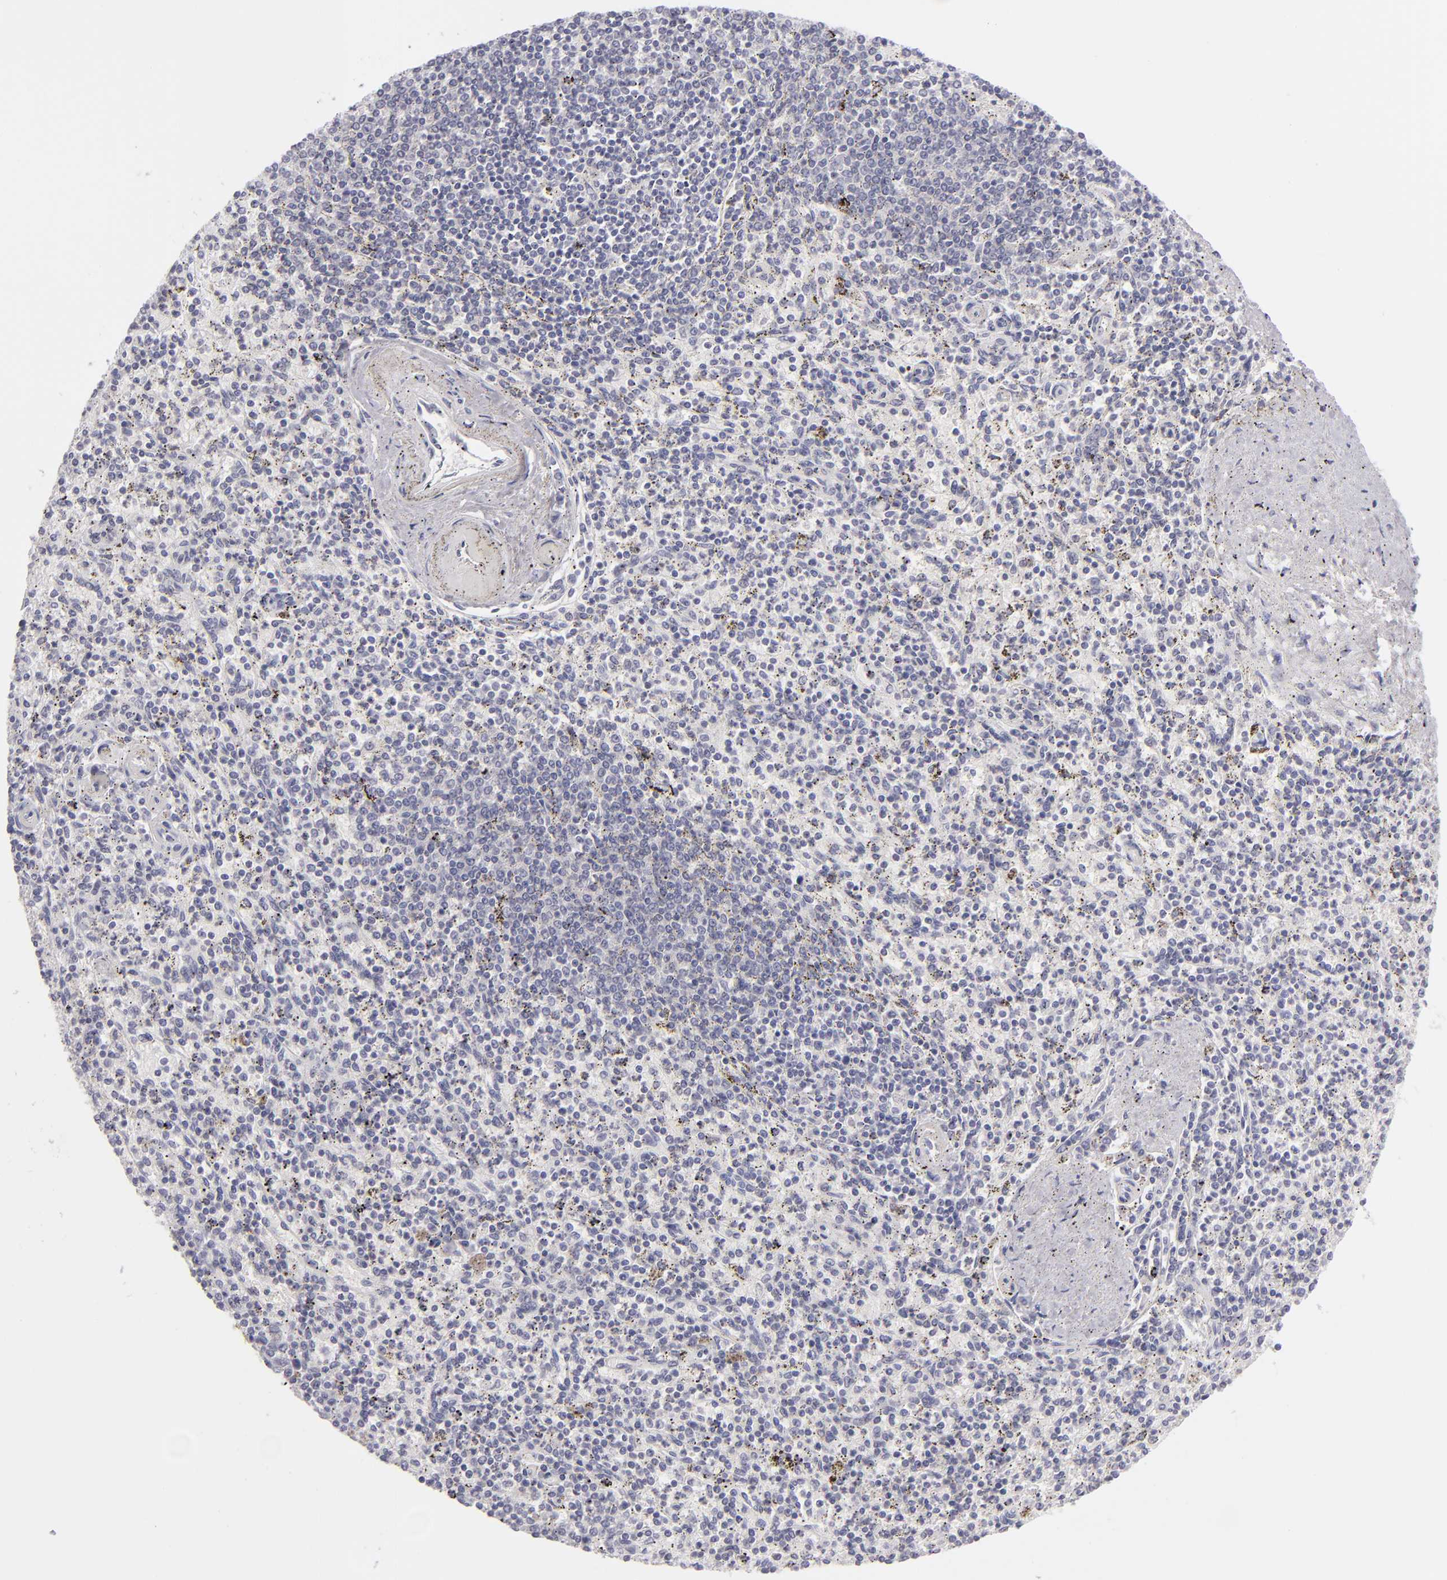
{"staining": {"intensity": "negative", "quantity": "none", "location": "none"}, "tissue": "spleen", "cell_type": "Cells in red pulp", "image_type": "normal", "snomed": [{"axis": "morphology", "description": "Normal tissue, NOS"}, {"axis": "topography", "description": "Spleen"}], "caption": "Spleen was stained to show a protein in brown. There is no significant positivity in cells in red pulp. Brightfield microscopy of immunohistochemistry stained with DAB (3,3'-diaminobenzidine) (brown) and hematoxylin (blue), captured at high magnification.", "gene": "TNNC1", "patient": {"sex": "male", "age": 72}}